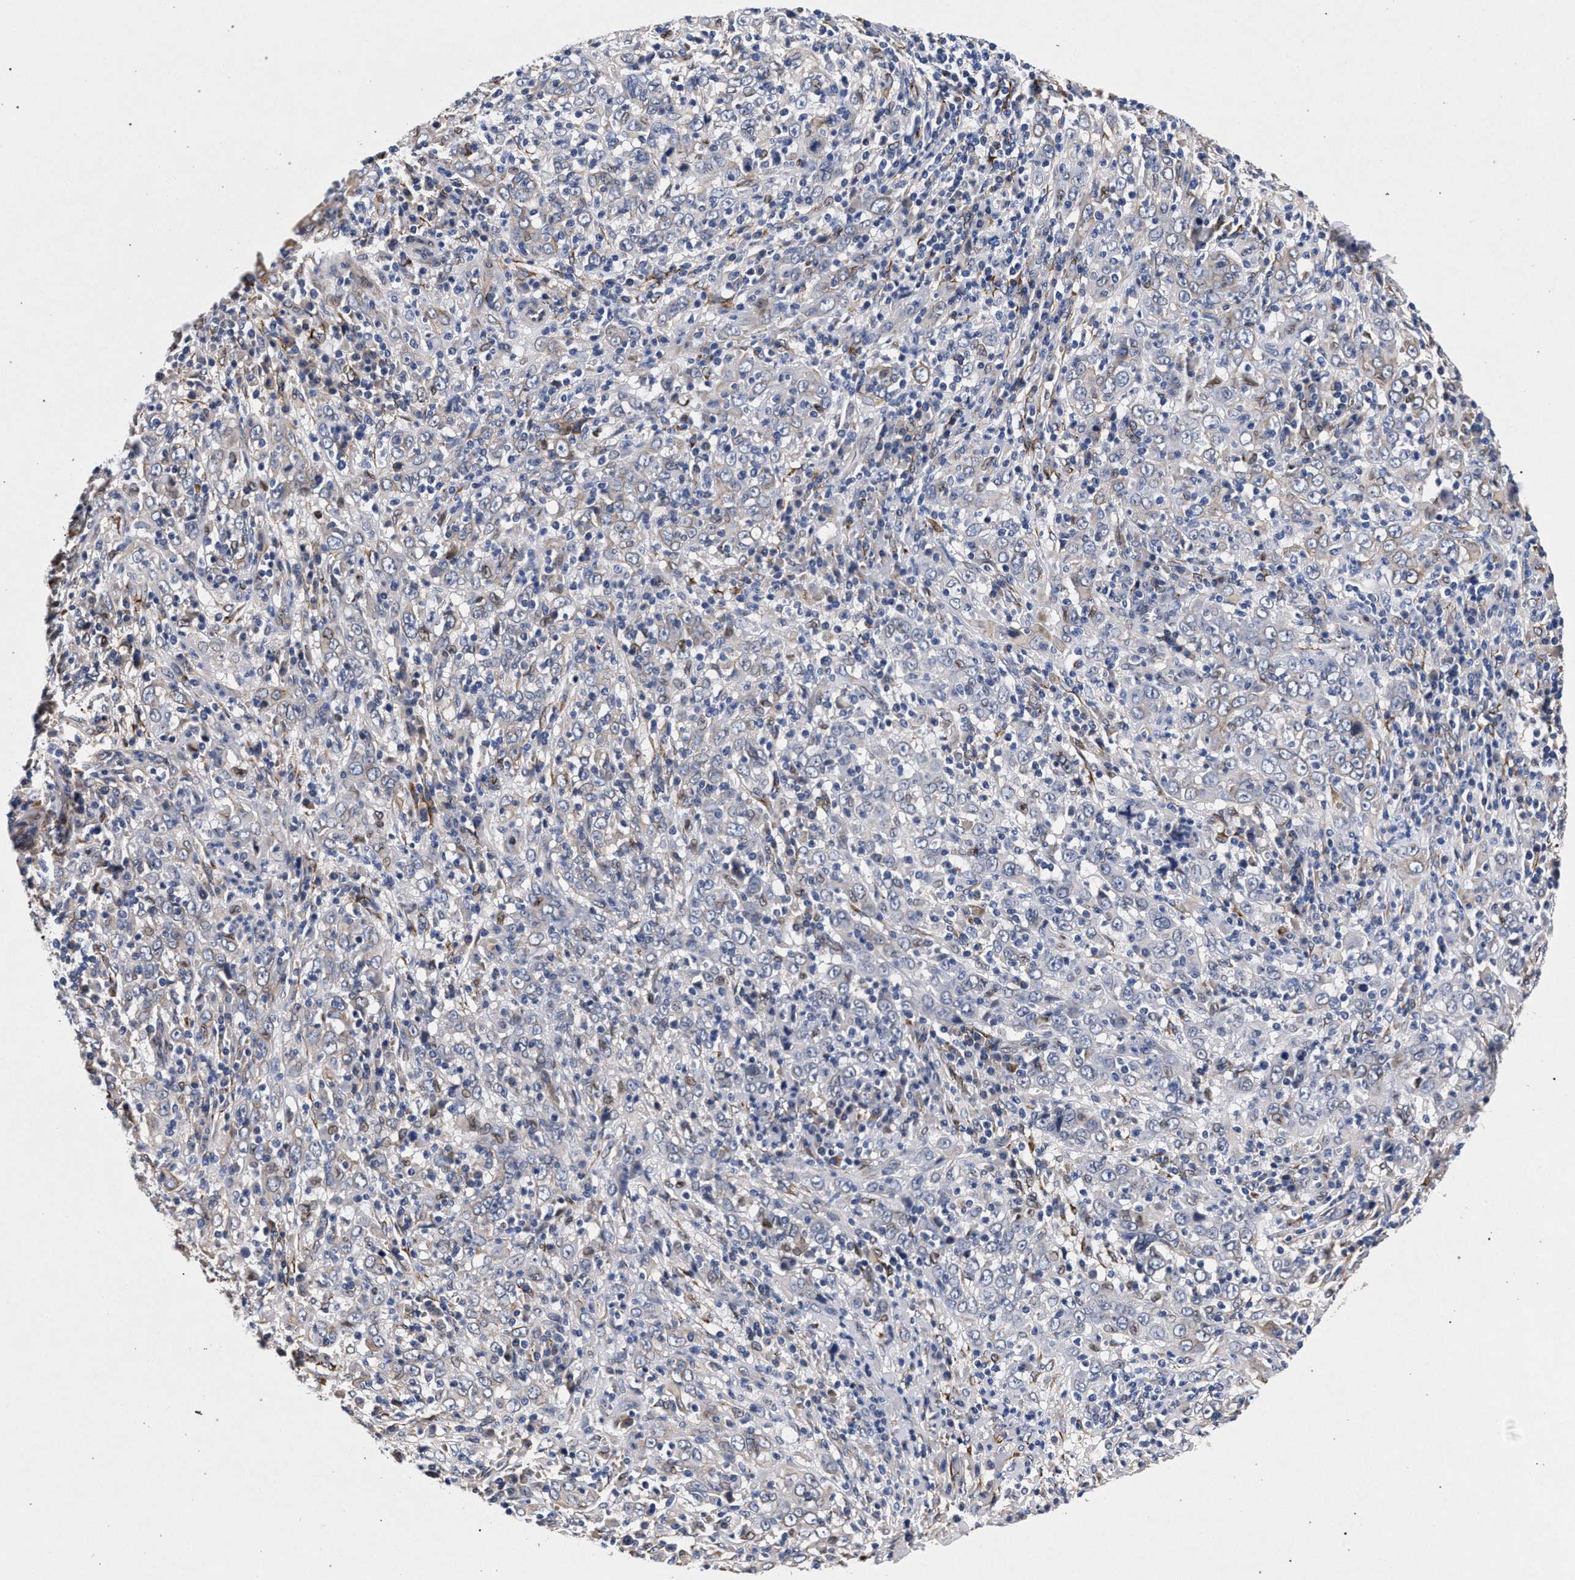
{"staining": {"intensity": "negative", "quantity": "none", "location": "none"}, "tissue": "cervical cancer", "cell_type": "Tumor cells", "image_type": "cancer", "snomed": [{"axis": "morphology", "description": "Squamous cell carcinoma, NOS"}, {"axis": "topography", "description": "Cervix"}], "caption": "An immunohistochemistry histopathology image of cervical cancer is shown. There is no staining in tumor cells of cervical cancer.", "gene": "NEK7", "patient": {"sex": "female", "age": 46}}